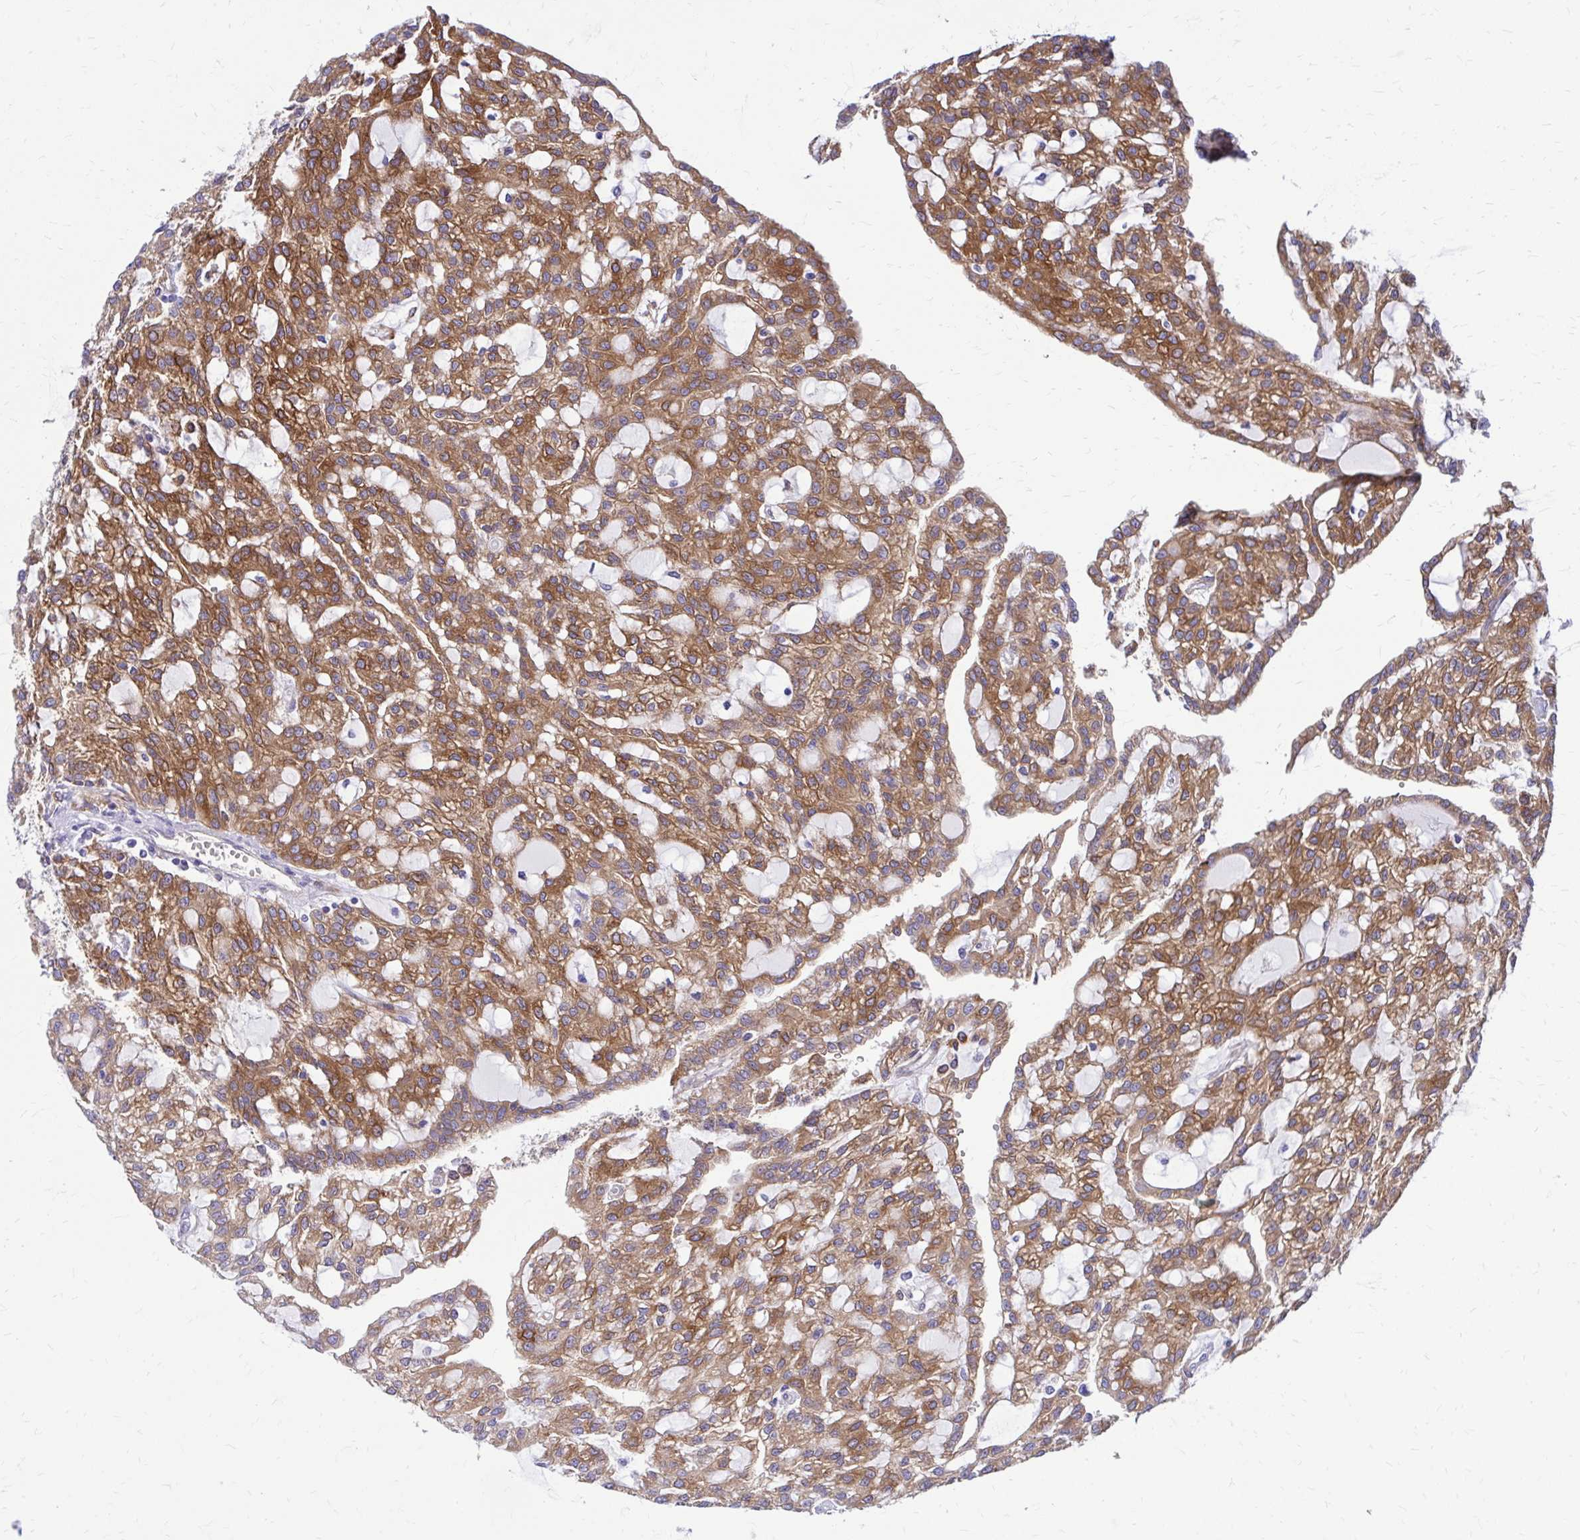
{"staining": {"intensity": "strong", "quantity": ">75%", "location": "cytoplasmic/membranous"}, "tissue": "renal cancer", "cell_type": "Tumor cells", "image_type": "cancer", "snomed": [{"axis": "morphology", "description": "Adenocarcinoma, NOS"}, {"axis": "topography", "description": "Kidney"}], "caption": "Renal cancer (adenocarcinoma) stained with immunohistochemistry (IHC) exhibits strong cytoplasmic/membranous positivity in about >75% of tumor cells.", "gene": "EPB41L1", "patient": {"sex": "male", "age": 63}}